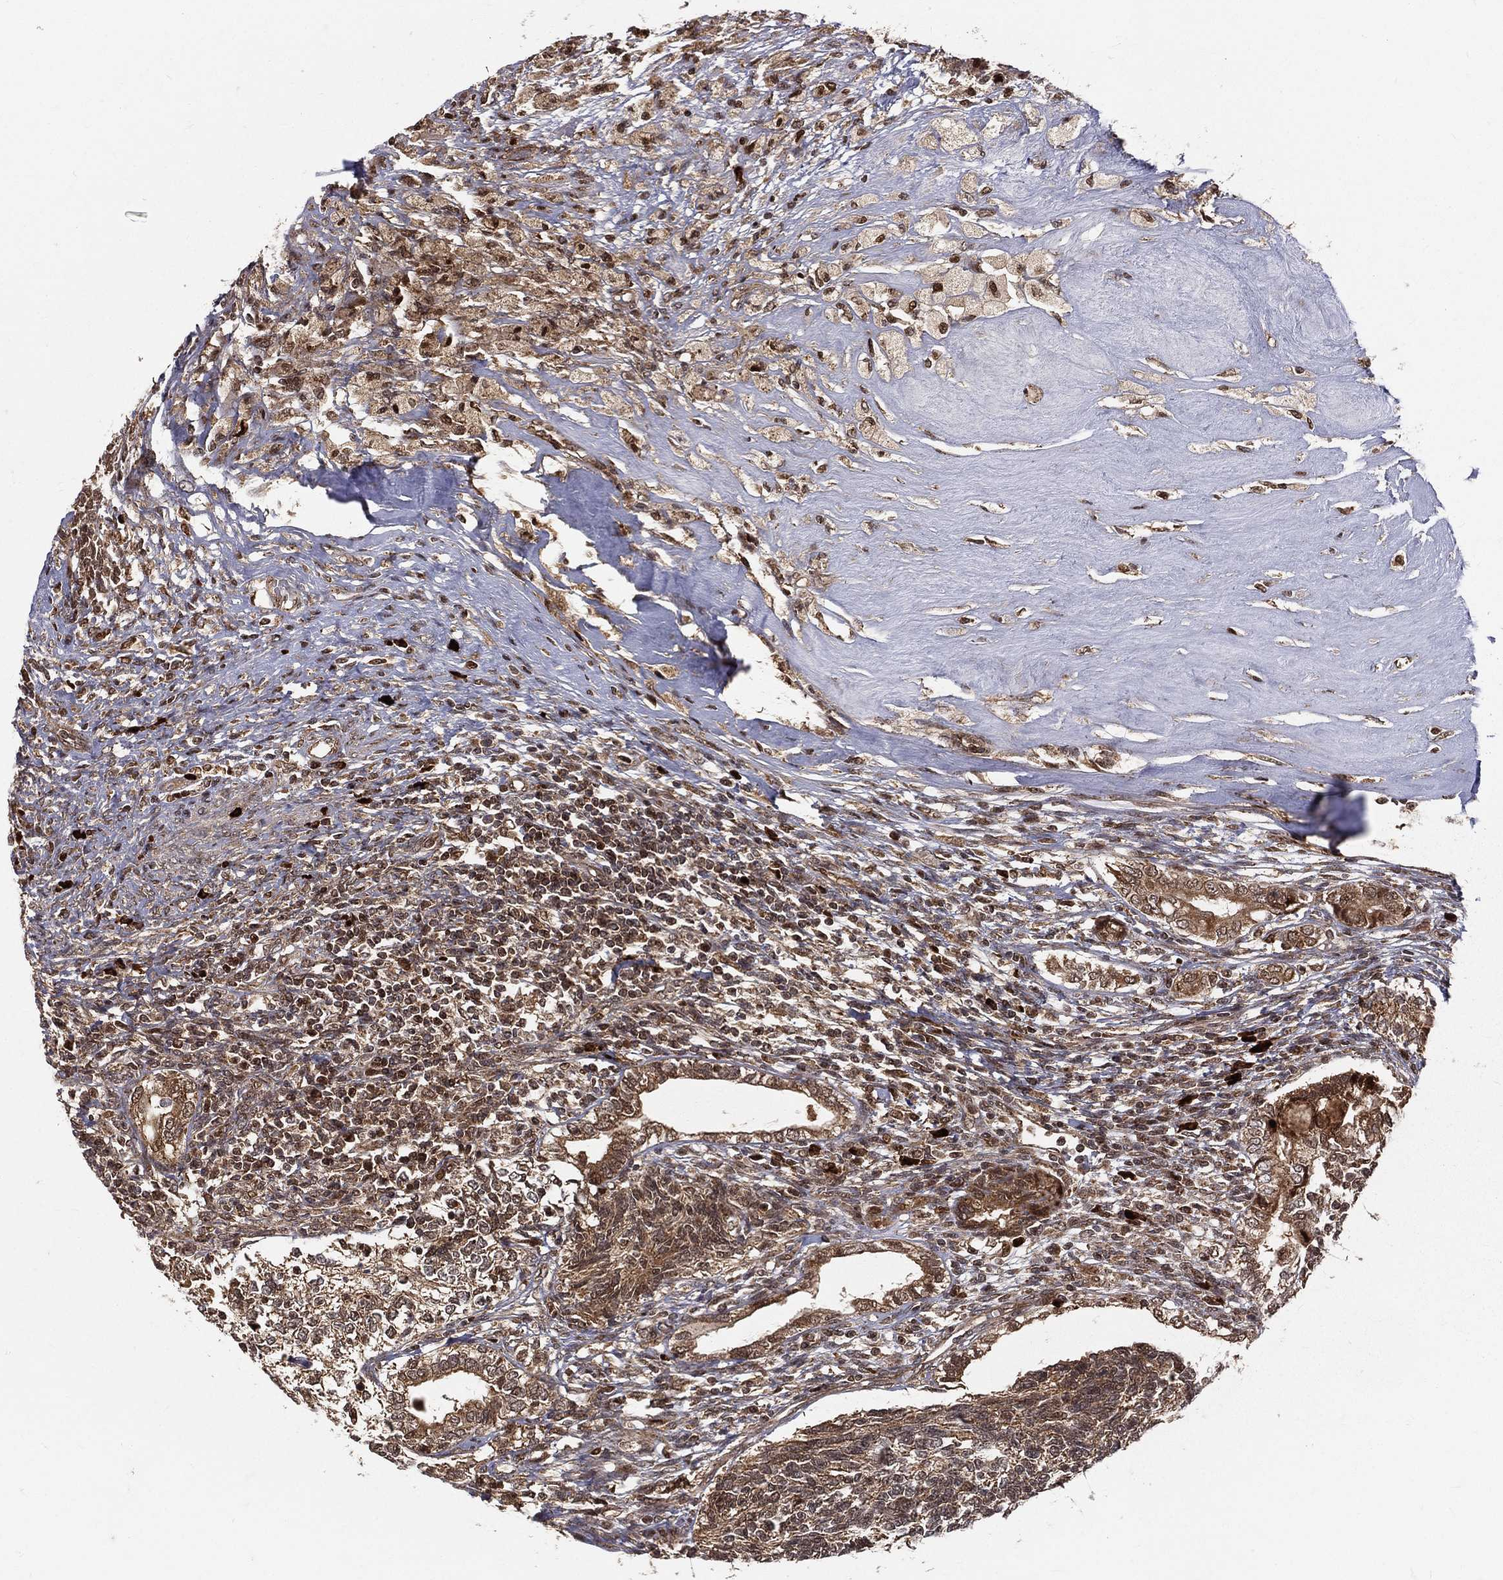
{"staining": {"intensity": "moderate", "quantity": ">75%", "location": "cytoplasmic/membranous,nuclear"}, "tissue": "testis cancer", "cell_type": "Tumor cells", "image_type": "cancer", "snomed": [{"axis": "morphology", "description": "Seminoma, NOS"}, {"axis": "morphology", "description": "Carcinoma, Embryonal, NOS"}, {"axis": "topography", "description": "Testis"}], "caption": "Protein analysis of seminoma (testis) tissue shows moderate cytoplasmic/membranous and nuclear positivity in about >75% of tumor cells.", "gene": "MDM2", "patient": {"sex": "male", "age": 41}}